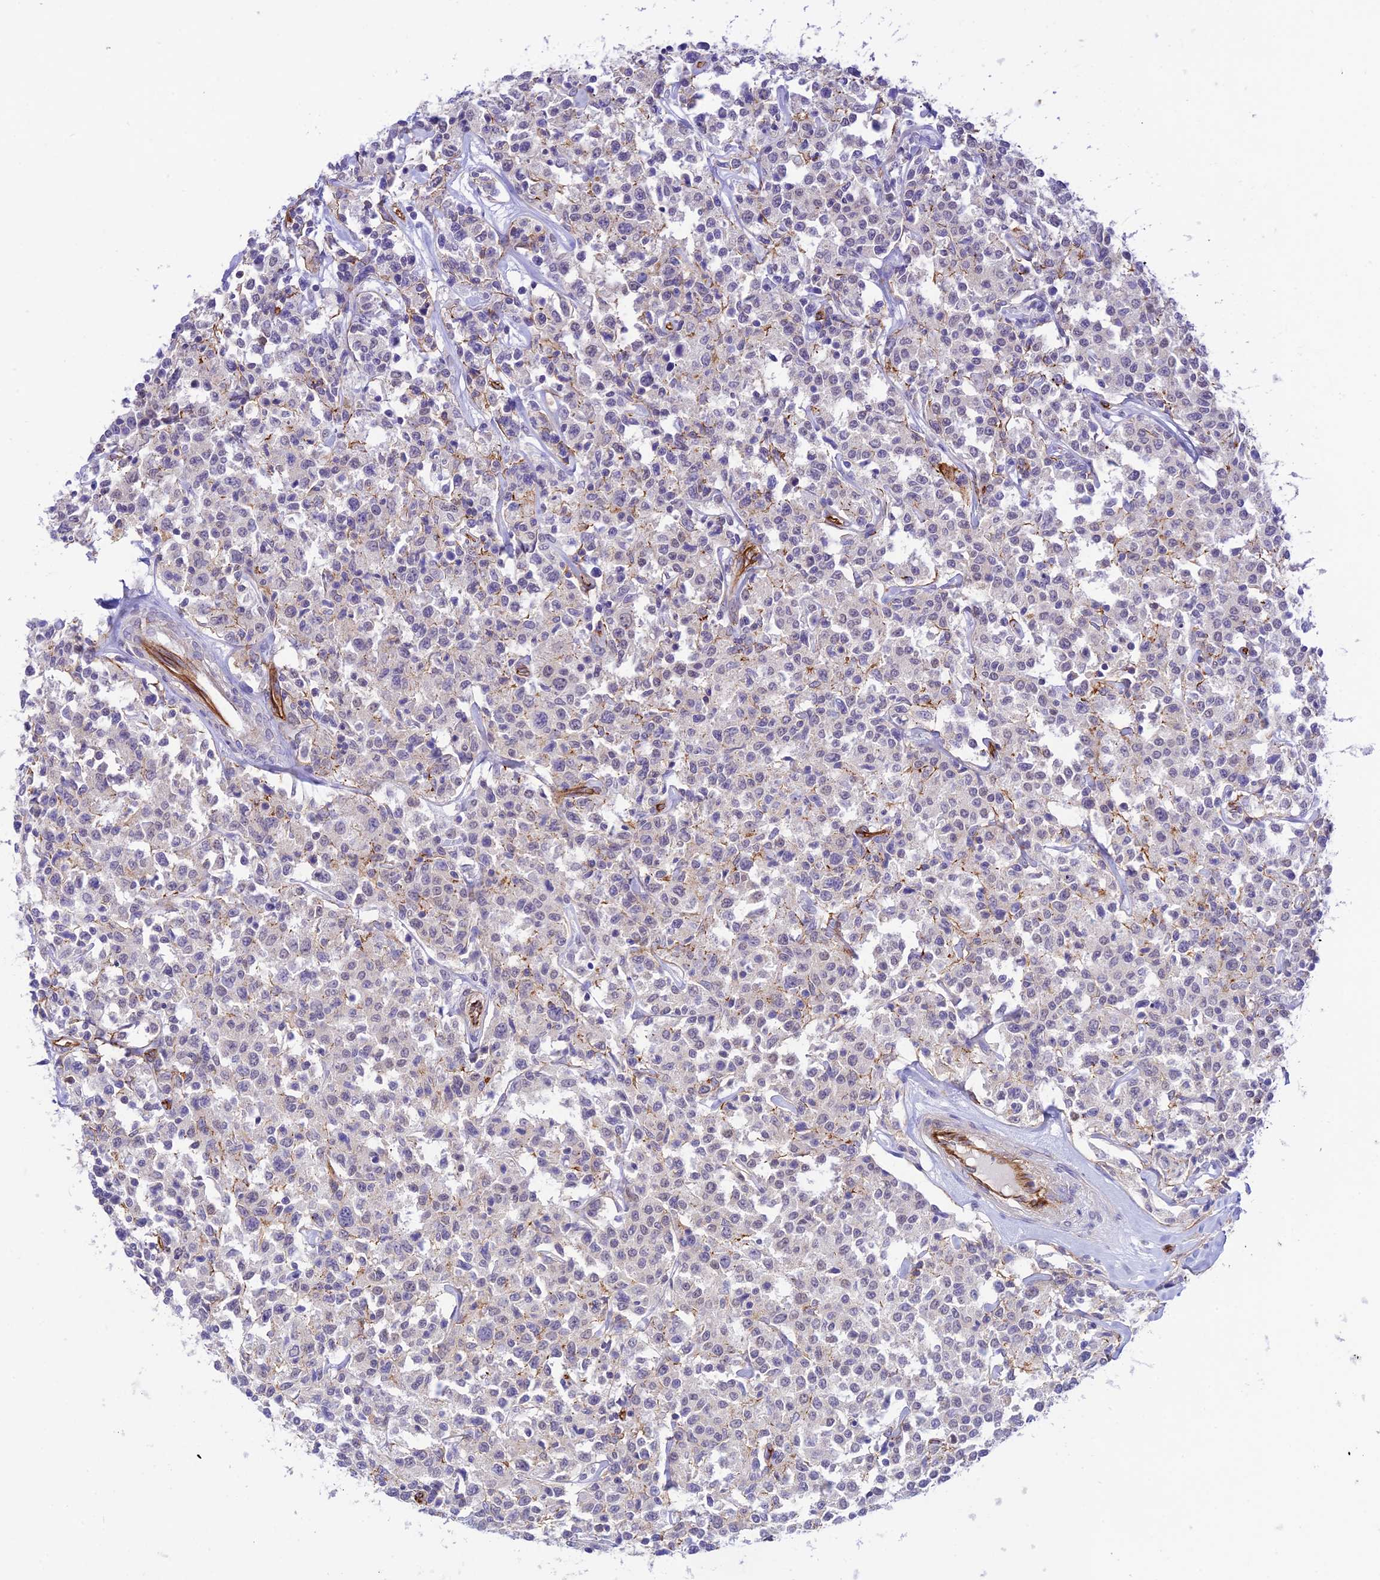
{"staining": {"intensity": "weak", "quantity": "<25%", "location": "cytoplasmic/membranous"}, "tissue": "lymphoma", "cell_type": "Tumor cells", "image_type": "cancer", "snomed": [{"axis": "morphology", "description": "Malignant lymphoma, non-Hodgkin's type, Low grade"}, {"axis": "topography", "description": "Small intestine"}], "caption": "Immunohistochemical staining of low-grade malignant lymphoma, non-Hodgkin's type shows no significant positivity in tumor cells.", "gene": "YPEL5", "patient": {"sex": "female", "age": 59}}